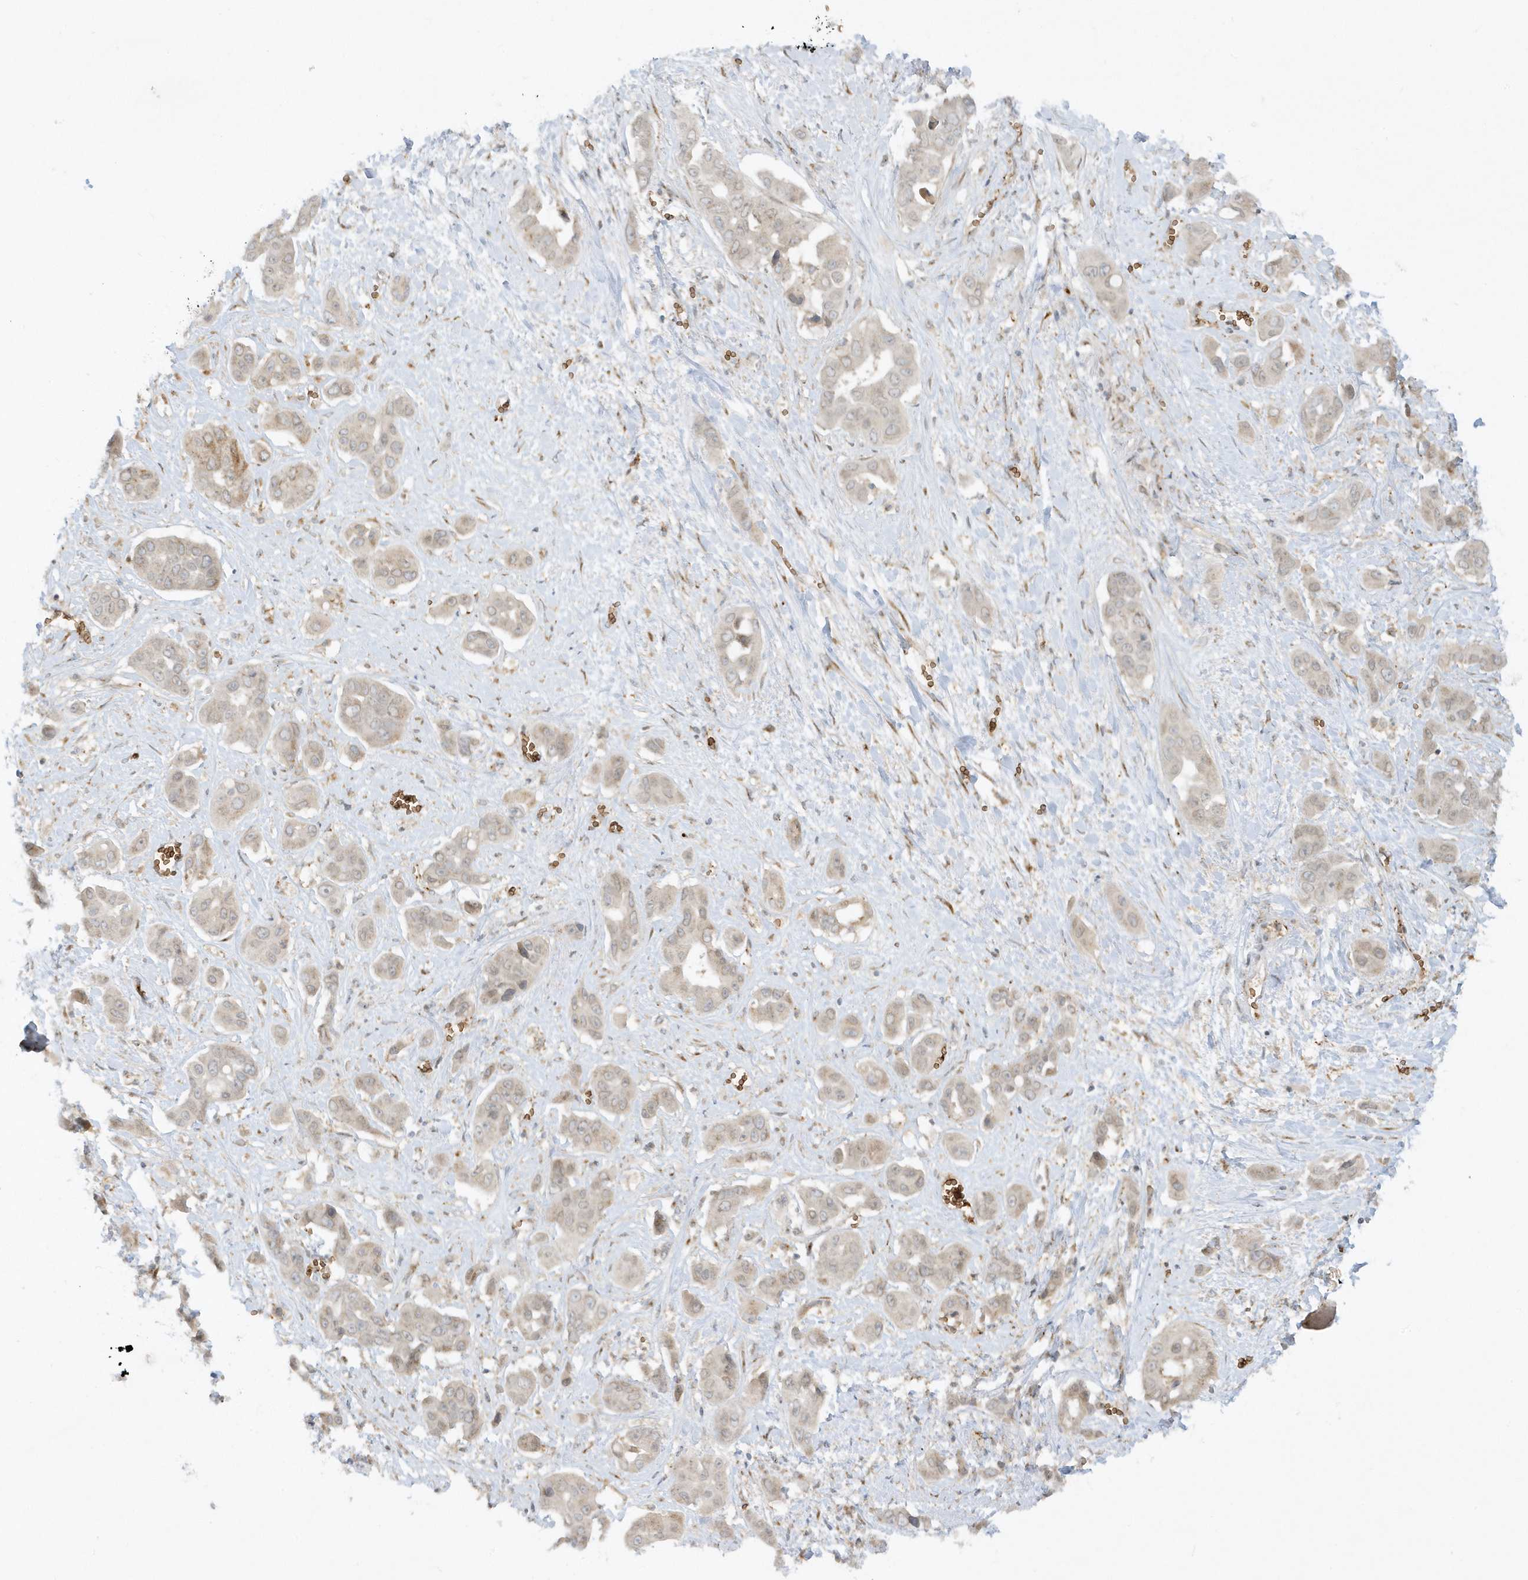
{"staining": {"intensity": "weak", "quantity": "25%-75%", "location": "cytoplasmic/membranous"}, "tissue": "liver cancer", "cell_type": "Tumor cells", "image_type": "cancer", "snomed": [{"axis": "morphology", "description": "Cholangiocarcinoma"}, {"axis": "topography", "description": "Liver"}], "caption": "Tumor cells exhibit weak cytoplasmic/membranous positivity in about 25%-75% of cells in liver cancer (cholangiocarcinoma). (DAB (3,3'-diaminobenzidine) = brown stain, brightfield microscopy at high magnification).", "gene": "RPP40", "patient": {"sex": "female", "age": 52}}